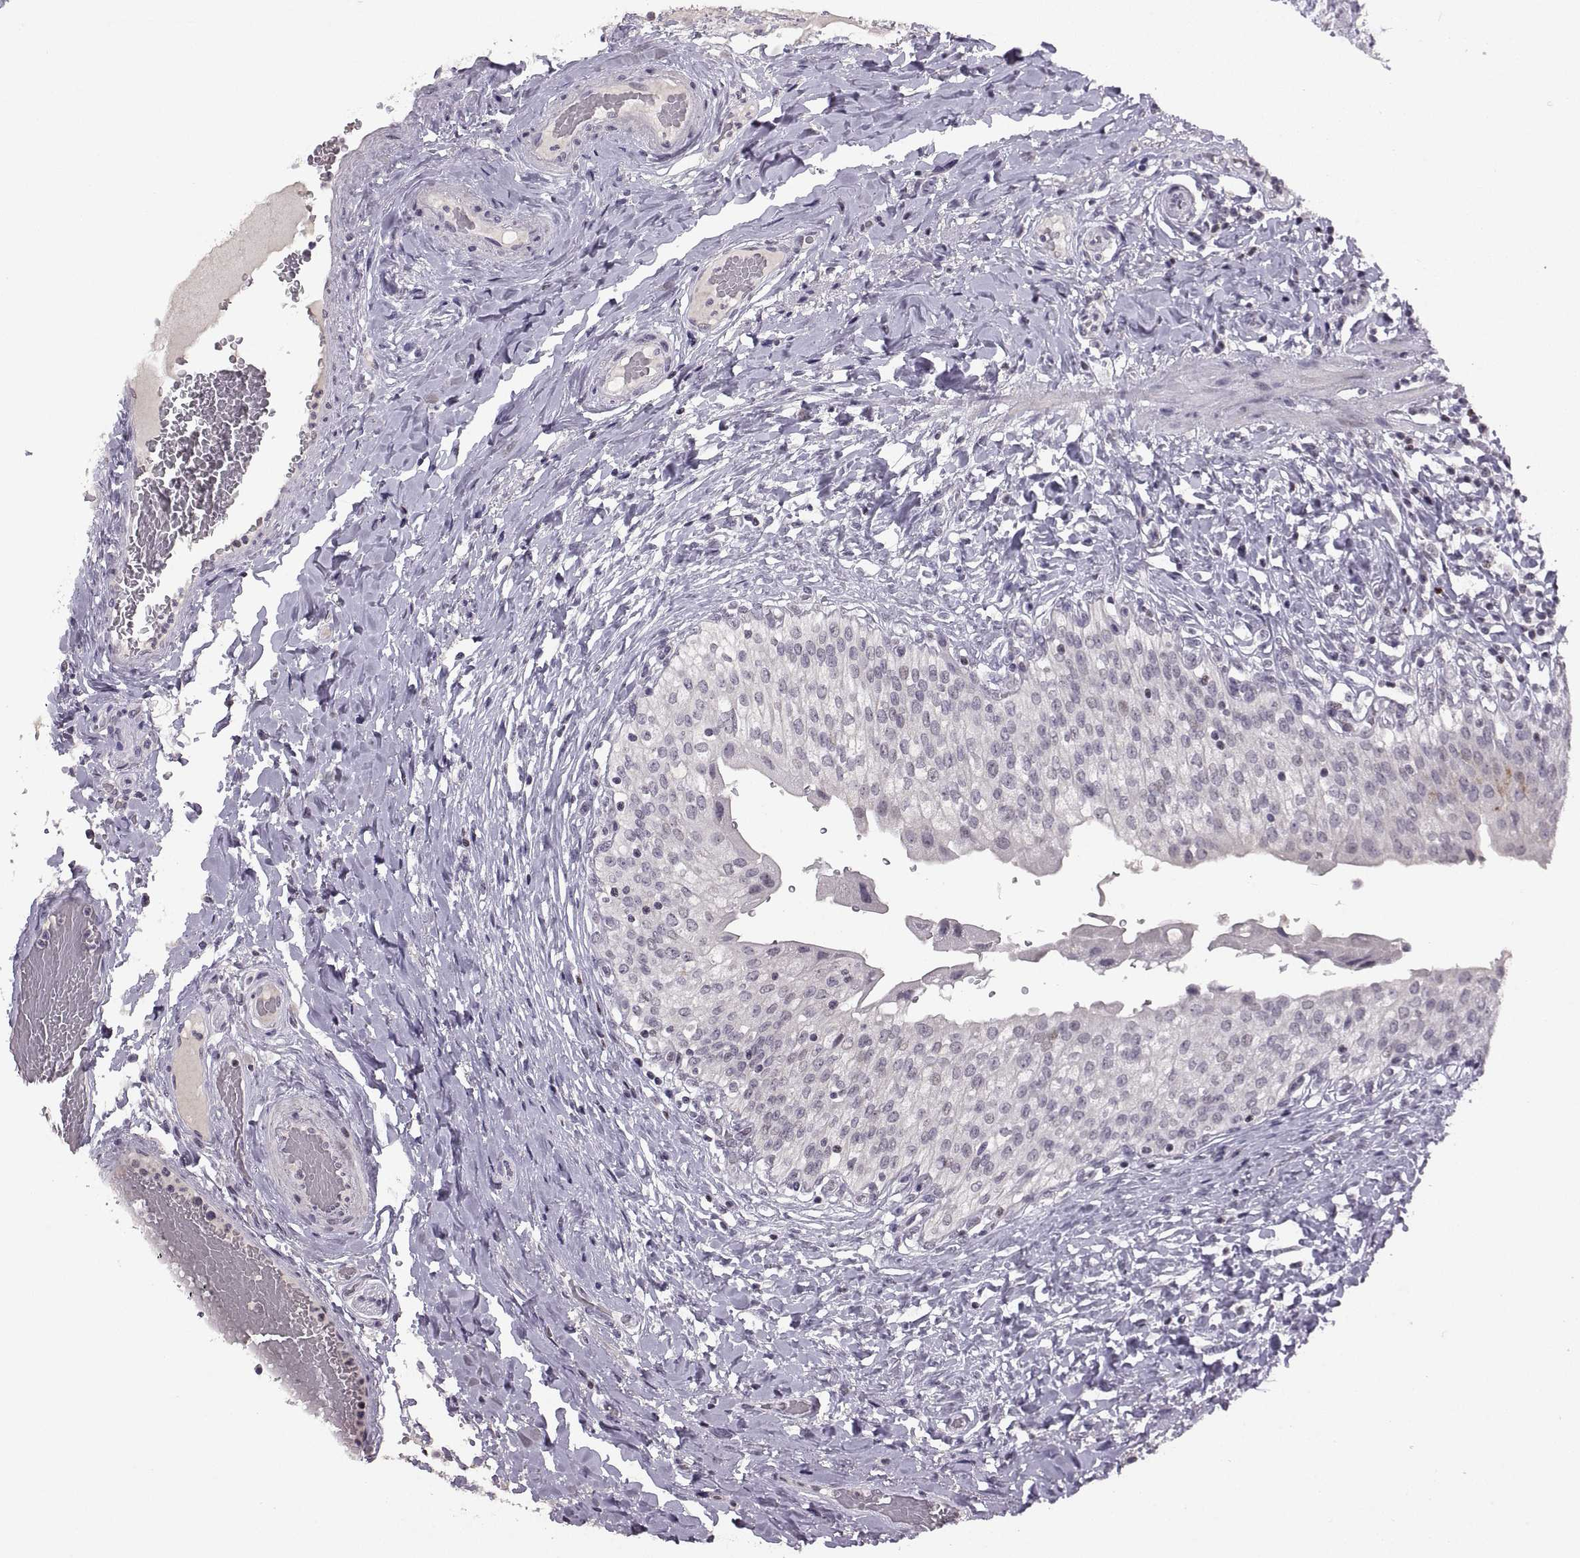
{"staining": {"intensity": "negative", "quantity": "none", "location": "none"}, "tissue": "urinary bladder", "cell_type": "Urothelial cells", "image_type": "normal", "snomed": [{"axis": "morphology", "description": "Normal tissue, NOS"}, {"axis": "morphology", "description": "Inflammation, NOS"}, {"axis": "topography", "description": "Urinary bladder"}], "caption": "Protein analysis of benign urinary bladder demonstrates no significant positivity in urothelial cells. The staining is performed using DAB (3,3'-diaminobenzidine) brown chromogen with nuclei counter-stained in using hematoxylin.", "gene": "NEK2", "patient": {"sex": "male", "age": 64}}